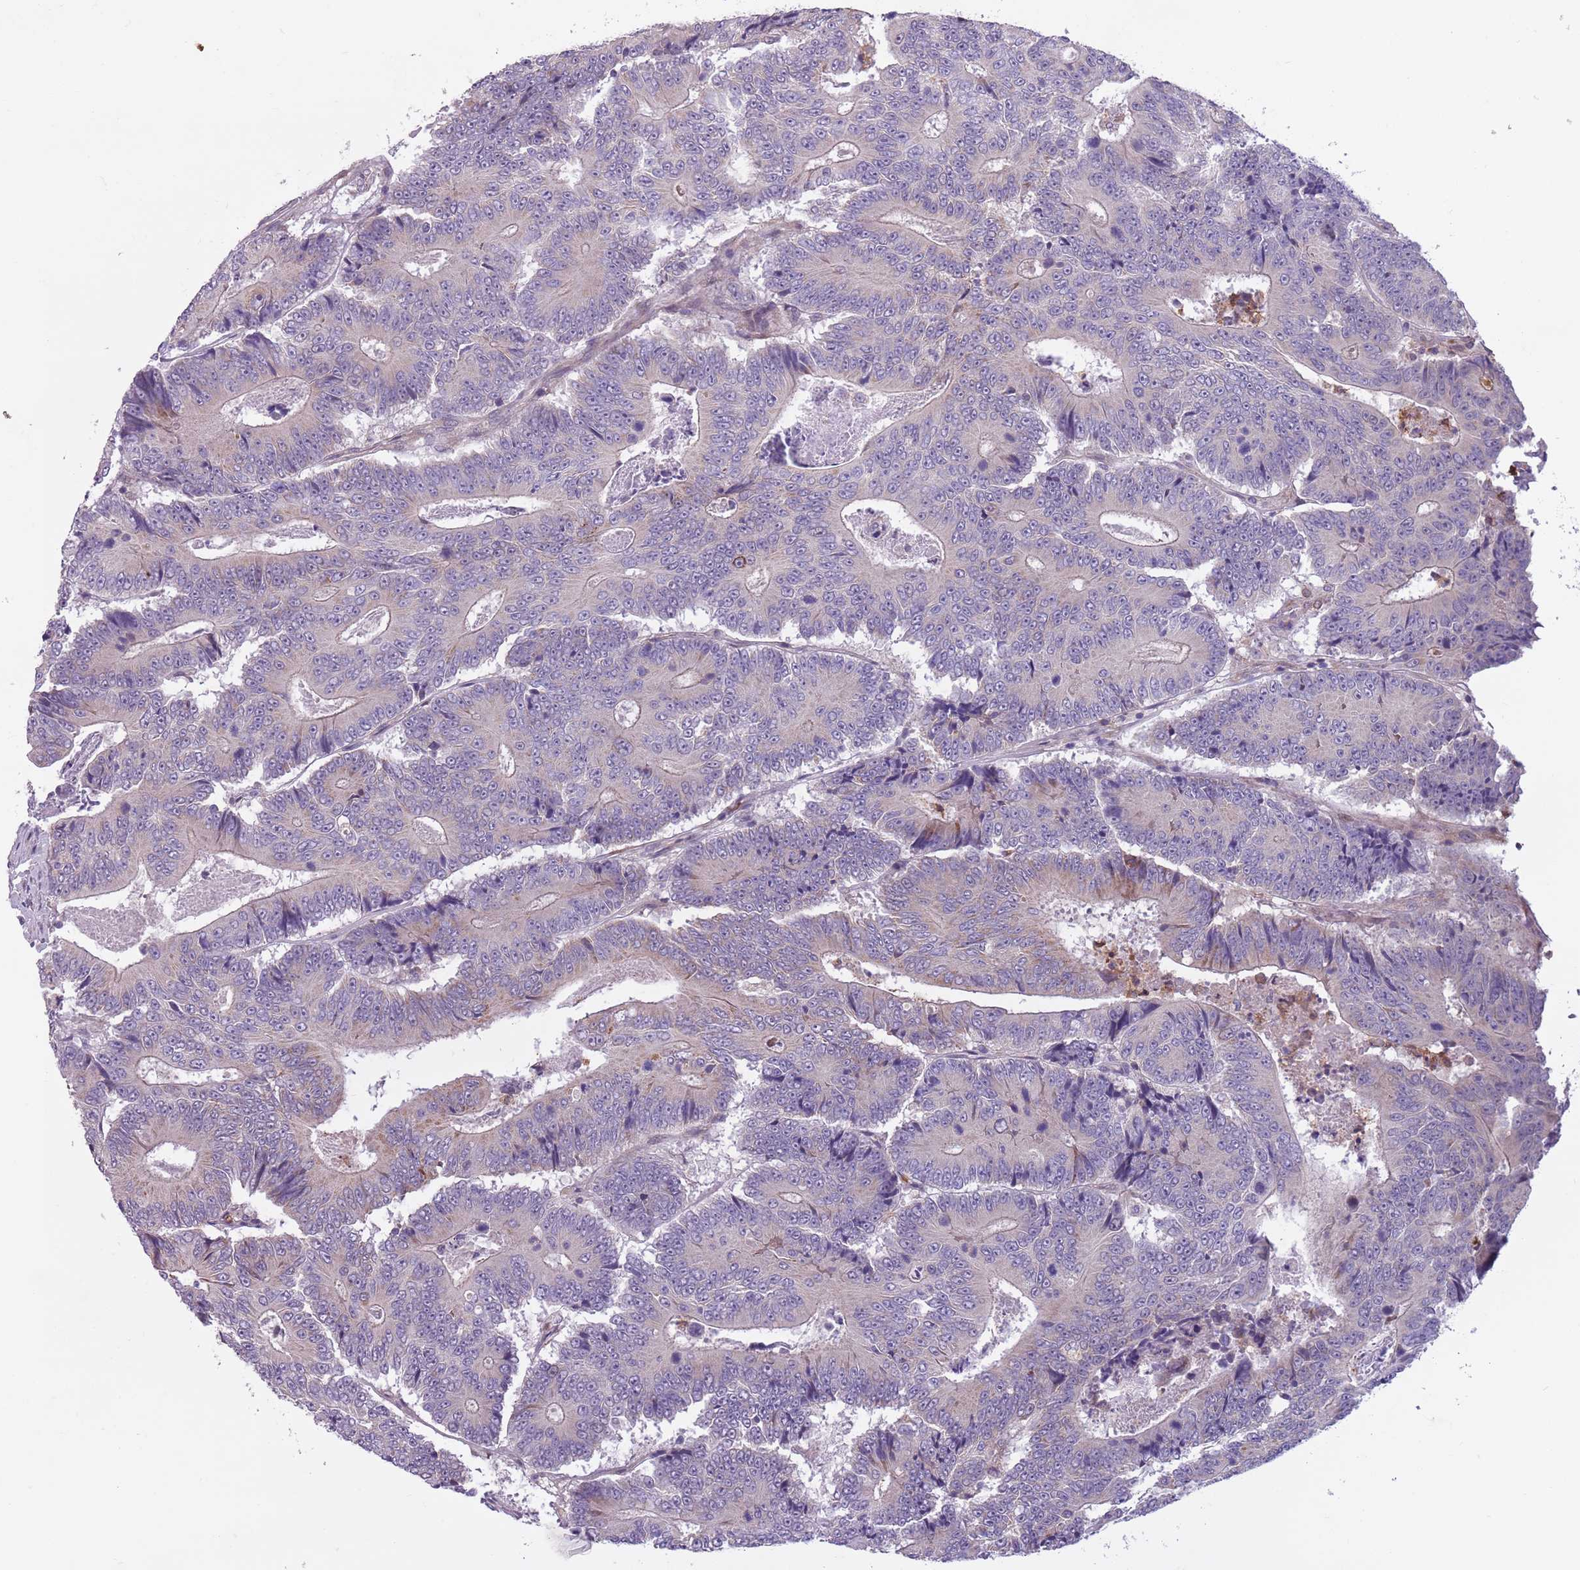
{"staining": {"intensity": "negative", "quantity": "none", "location": "none"}, "tissue": "colorectal cancer", "cell_type": "Tumor cells", "image_type": "cancer", "snomed": [{"axis": "morphology", "description": "Adenocarcinoma, NOS"}, {"axis": "topography", "description": "Colon"}], "caption": "Immunohistochemistry of human colorectal cancer exhibits no expression in tumor cells.", "gene": "JAML", "patient": {"sex": "male", "age": 83}}